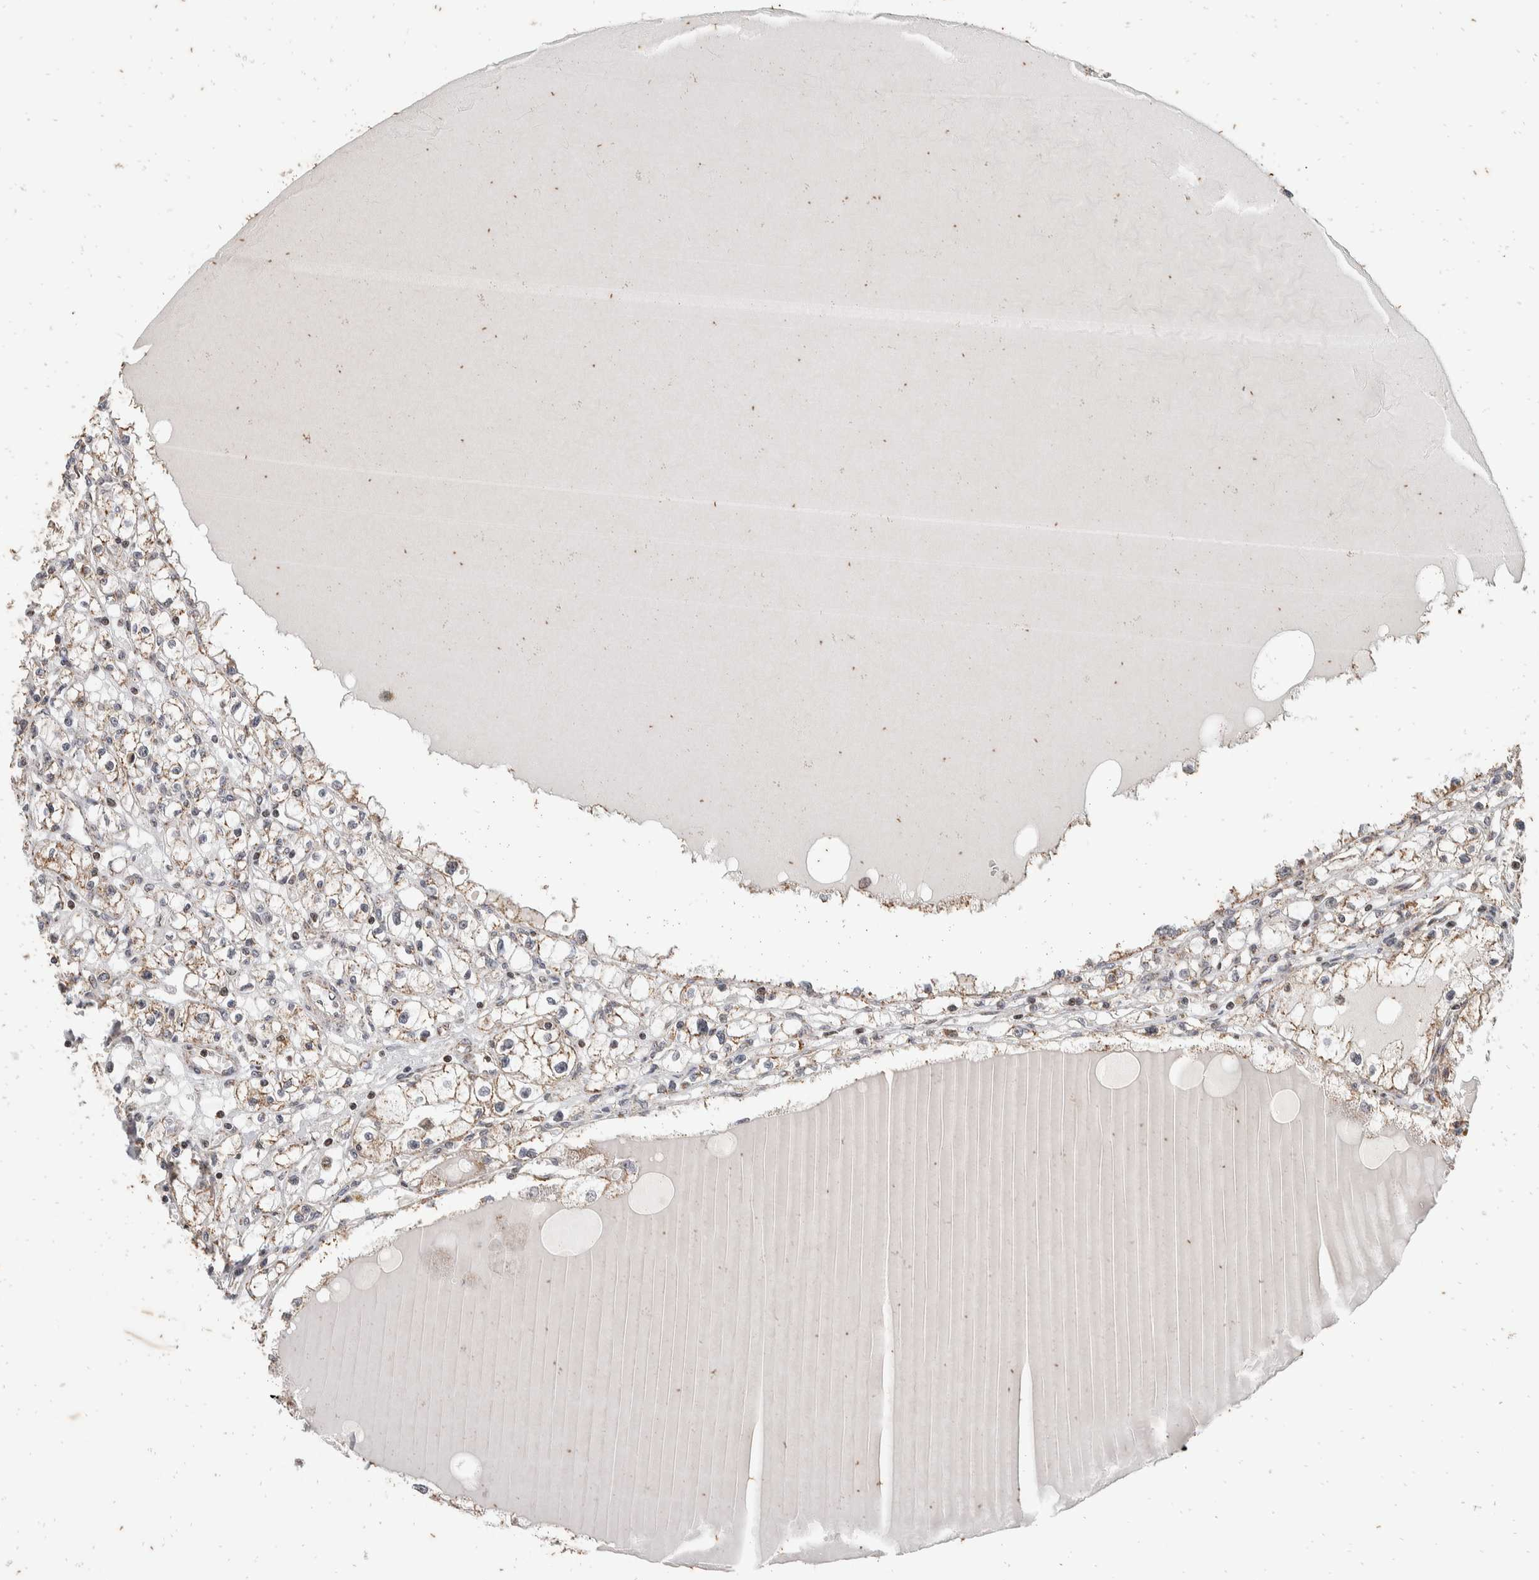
{"staining": {"intensity": "weak", "quantity": "25%-75%", "location": "cytoplasmic/membranous"}, "tissue": "renal cancer", "cell_type": "Tumor cells", "image_type": "cancer", "snomed": [{"axis": "morphology", "description": "Adenocarcinoma, NOS"}, {"axis": "topography", "description": "Kidney"}], "caption": "A high-resolution histopathology image shows immunohistochemistry staining of renal cancer (adenocarcinoma), which shows weak cytoplasmic/membranous positivity in approximately 25%-75% of tumor cells.", "gene": "ATXN7L1", "patient": {"sex": "male", "age": 56}}